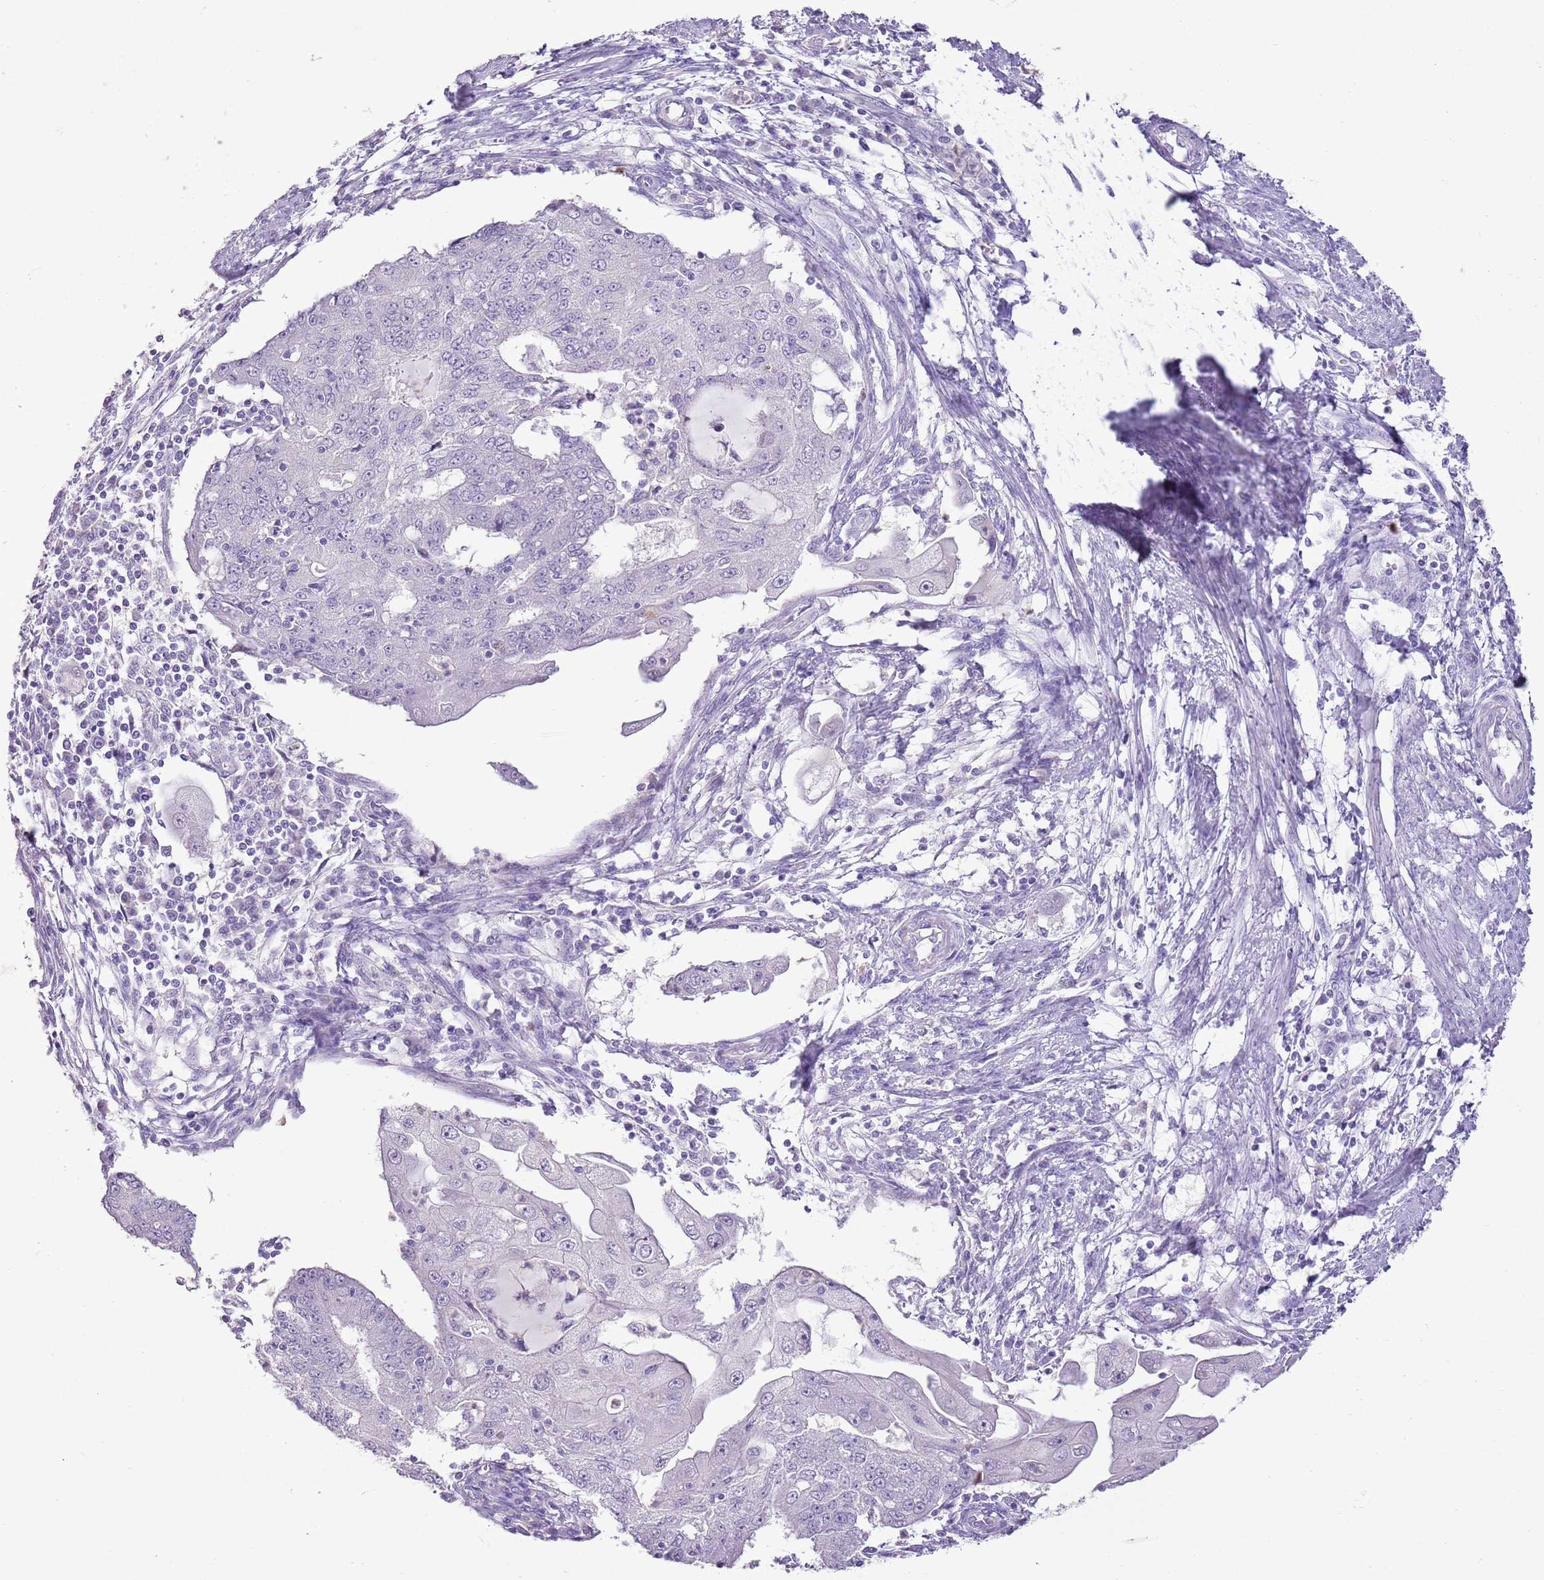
{"staining": {"intensity": "negative", "quantity": "none", "location": "none"}, "tissue": "endometrial cancer", "cell_type": "Tumor cells", "image_type": "cancer", "snomed": [{"axis": "morphology", "description": "Adenocarcinoma, NOS"}, {"axis": "topography", "description": "Endometrium"}], "caption": "Photomicrograph shows no protein staining in tumor cells of endometrial adenocarcinoma tissue.", "gene": "XPO7", "patient": {"sex": "female", "age": 56}}